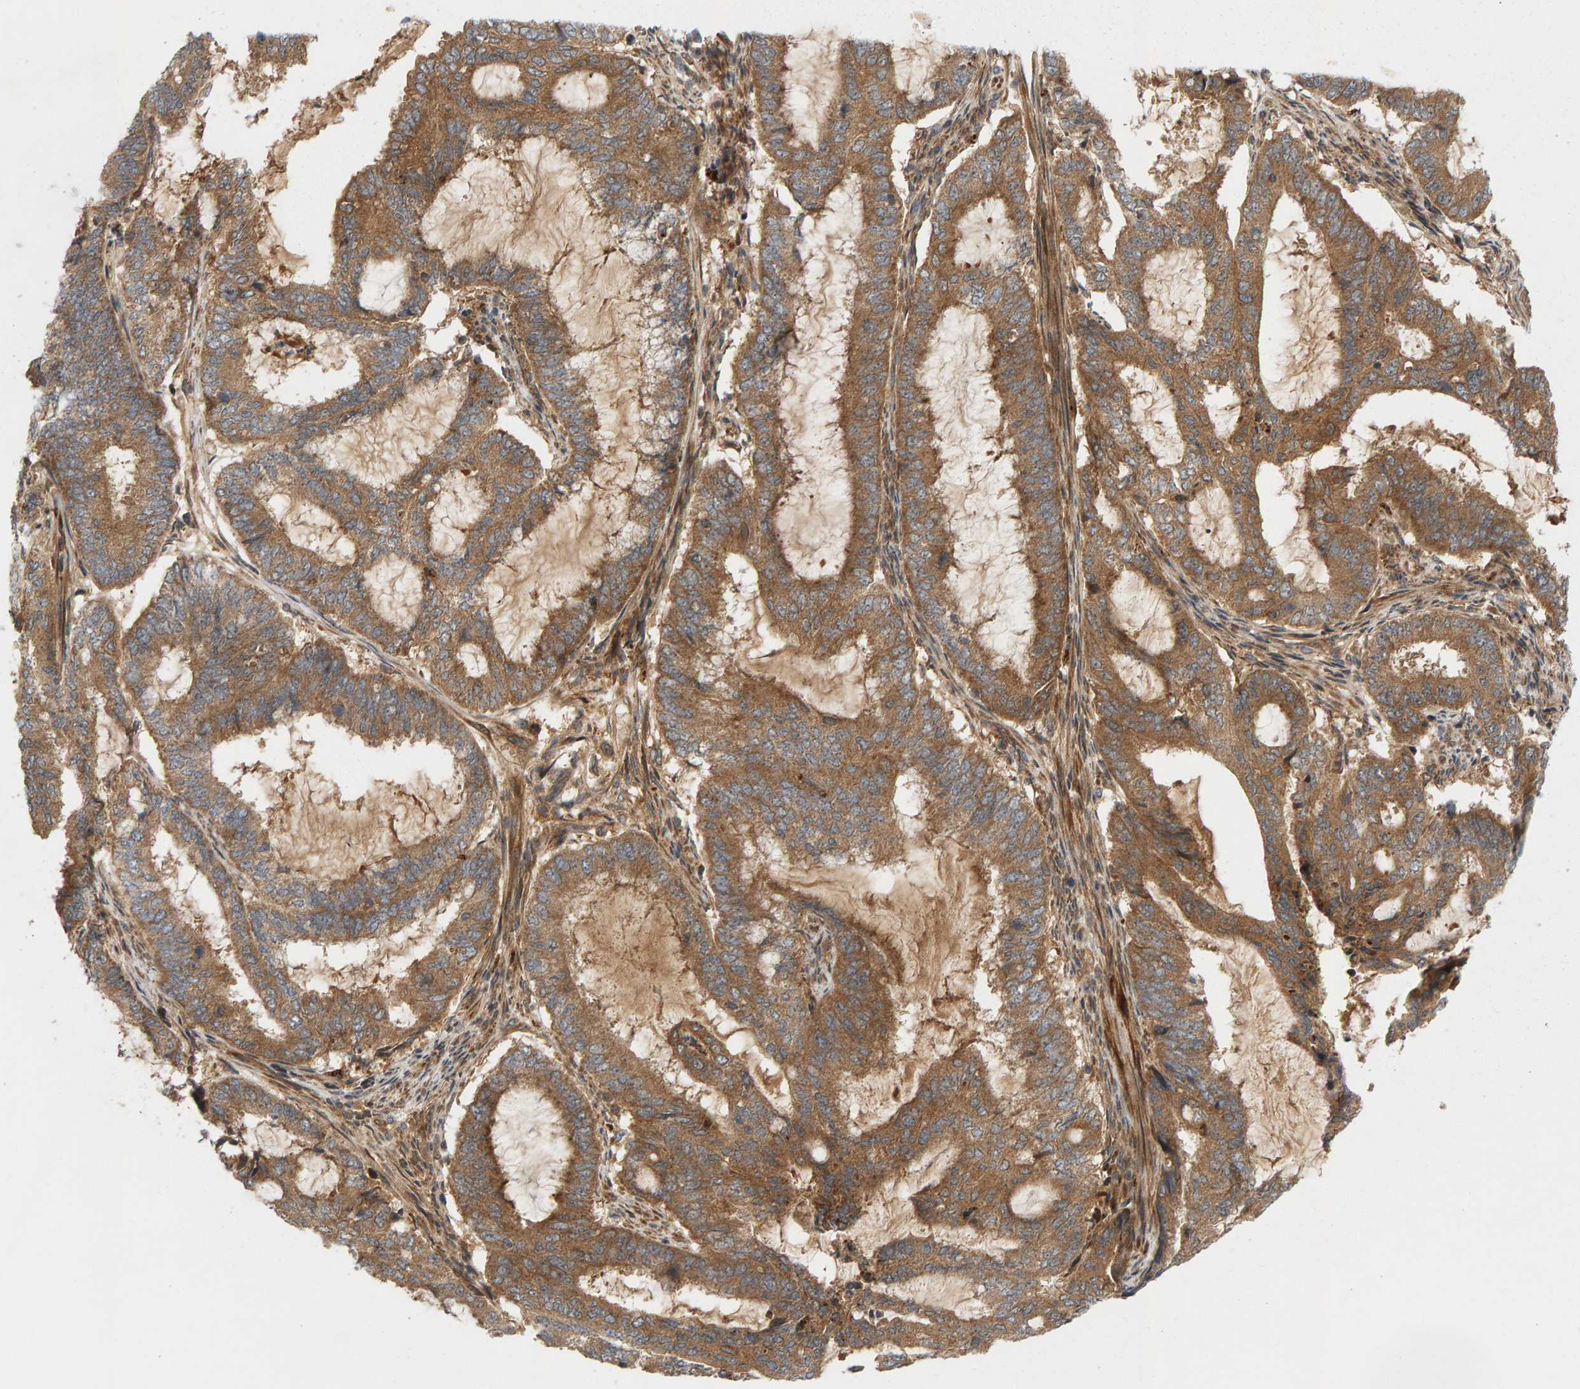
{"staining": {"intensity": "moderate", "quantity": ">75%", "location": "cytoplasmic/membranous"}, "tissue": "endometrial cancer", "cell_type": "Tumor cells", "image_type": "cancer", "snomed": [{"axis": "morphology", "description": "Adenocarcinoma, NOS"}, {"axis": "topography", "description": "Endometrium"}], "caption": "Protein expression by IHC reveals moderate cytoplasmic/membranous staining in approximately >75% of tumor cells in adenocarcinoma (endometrial).", "gene": "BAHCC1", "patient": {"sex": "female", "age": 51}}